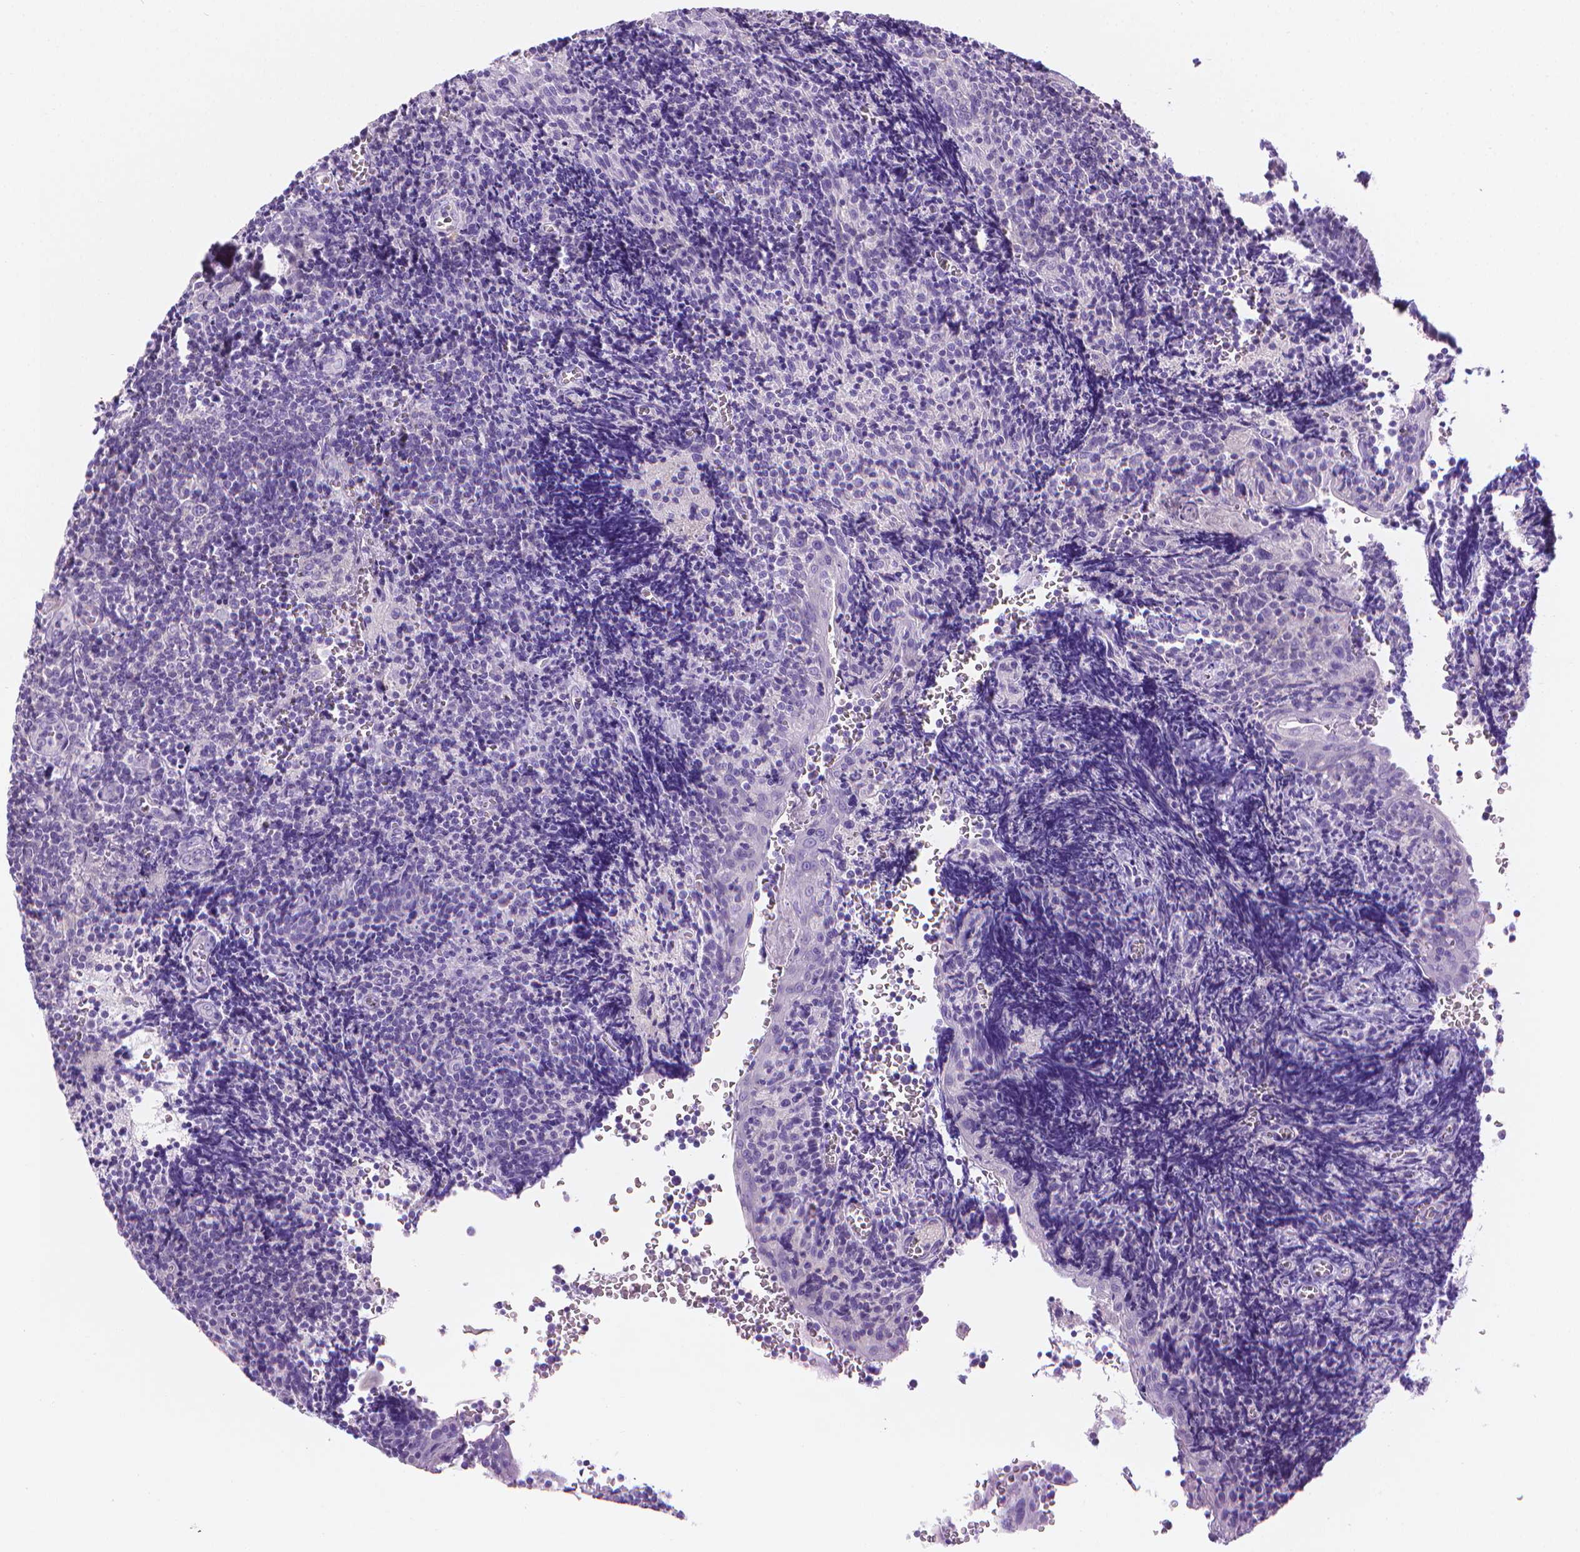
{"staining": {"intensity": "negative", "quantity": "none", "location": "none"}, "tissue": "tonsil", "cell_type": "Germinal center cells", "image_type": "normal", "snomed": [{"axis": "morphology", "description": "Normal tissue, NOS"}, {"axis": "morphology", "description": "Inflammation, NOS"}, {"axis": "topography", "description": "Tonsil"}], "caption": "IHC photomicrograph of benign tonsil: human tonsil stained with DAB demonstrates no significant protein positivity in germinal center cells. (Stains: DAB (3,3'-diaminobenzidine) IHC with hematoxylin counter stain, Microscopy: brightfield microscopy at high magnification).", "gene": "FASN", "patient": {"sex": "female", "age": 31}}